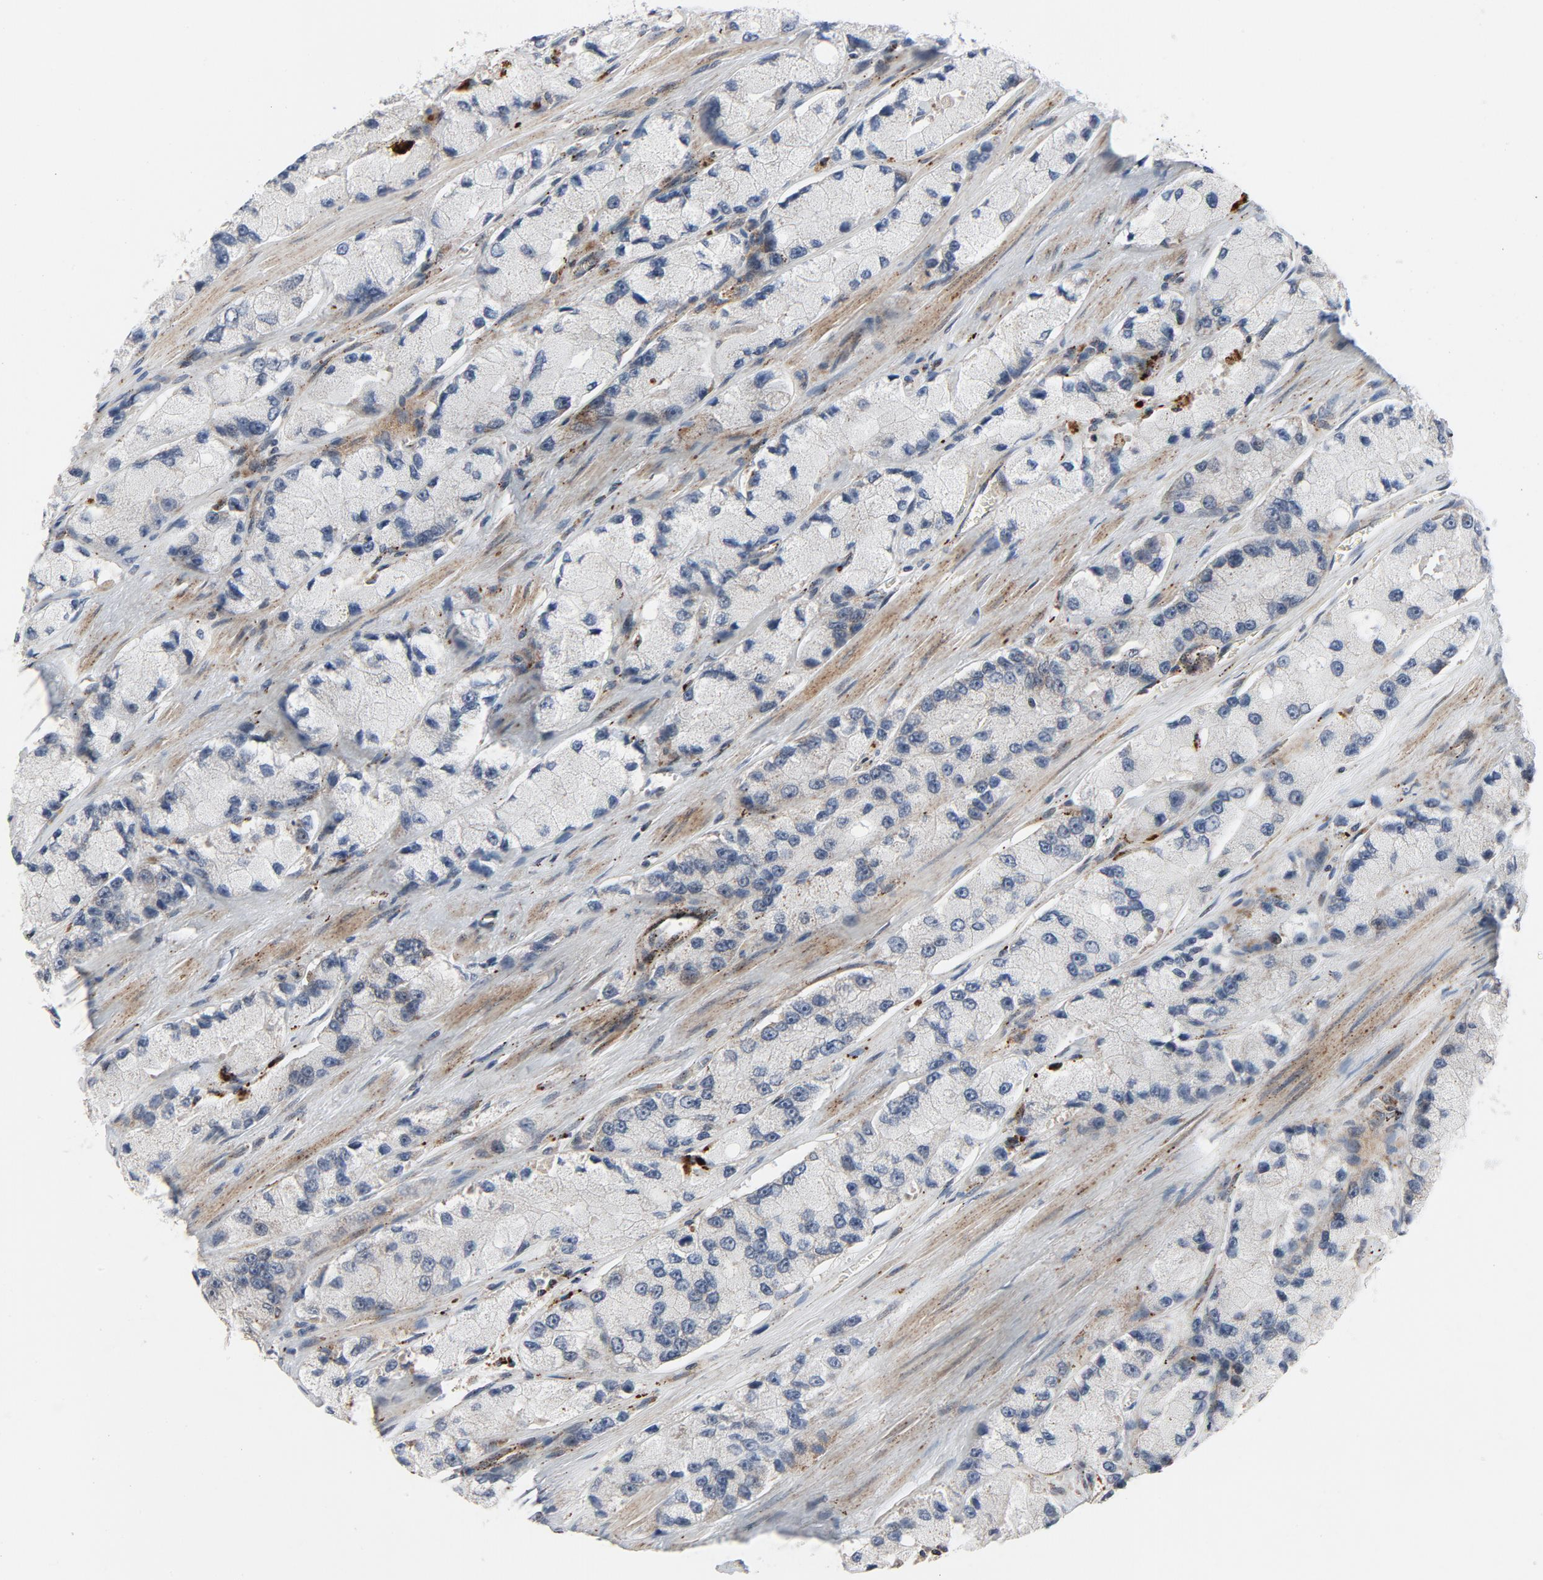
{"staining": {"intensity": "moderate", "quantity": "<25%", "location": "cytoplasmic/membranous"}, "tissue": "prostate cancer", "cell_type": "Tumor cells", "image_type": "cancer", "snomed": [{"axis": "morphology", "description": "Adenocarcinoma, Low grade"}, {"axis": "topography", "description": "Prostate"}], "caption": "Protein expression analysis of adenocarcinoma (low-grade) (prostate) exhibits moderate cytoplasmic/membranous expression in approximately <25% of tumor cells.", "gene": "AKT2", "patient": {"sex": "male", "age": 60}}